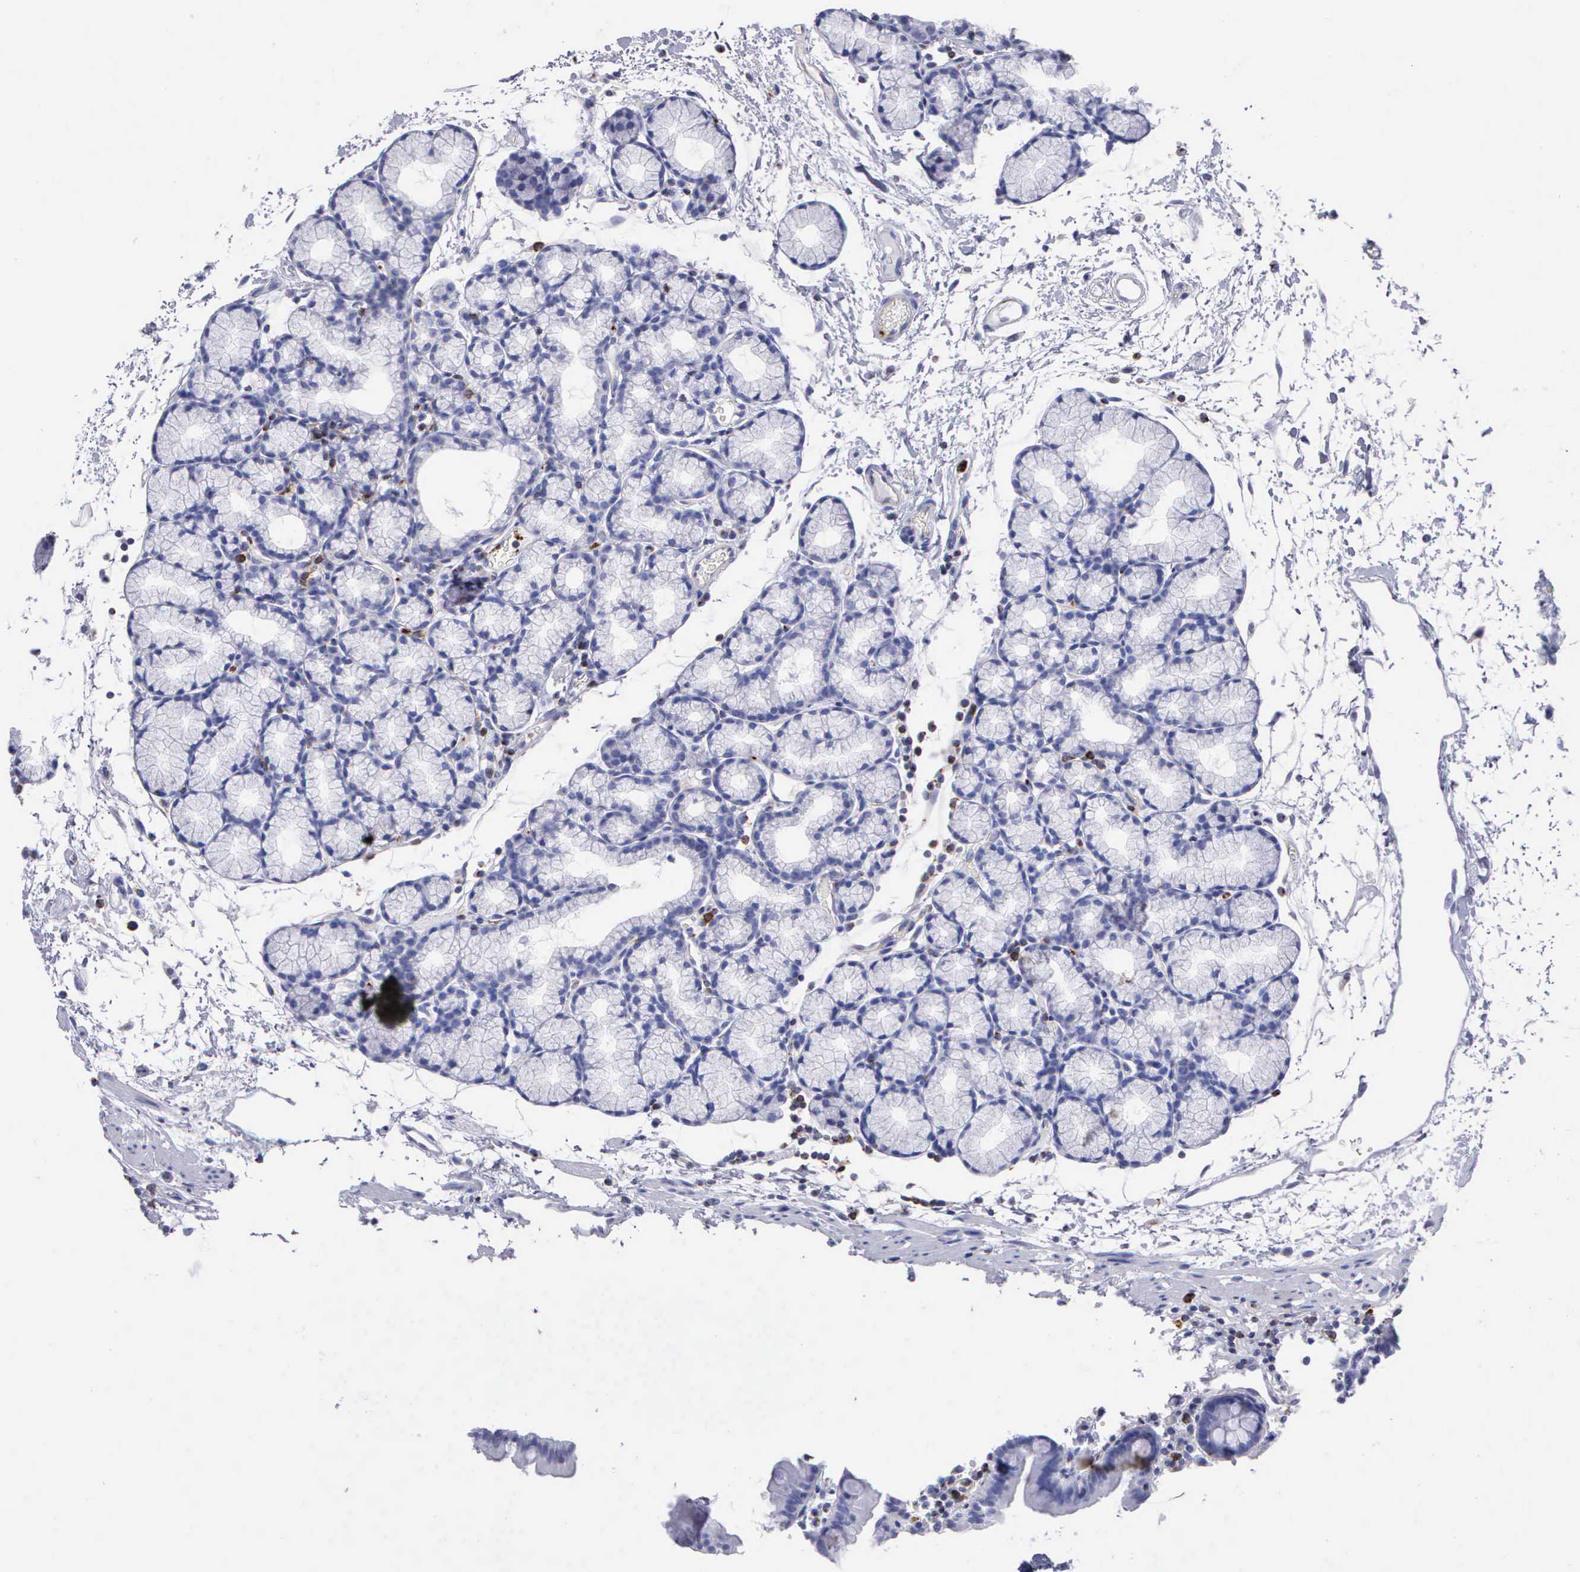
{"staining": {"intensity": "negative", "quantity": "none", "location": "none"}, "tissue": "duodenum", "cell_type": "Glandular cells", "image_type": "normal", "snomed": [{"axis": "morphology", "description": "Normal tissue, NOS"}, {"axis": "topography", "description": "Duodenum"}], "caption": "IHC image of normal duodenum: duodenum stained with DAB displays no significant protein positivity in glandular cells.", "gene": "SRGN", "patient": {"sex": "female", "age": 48}}